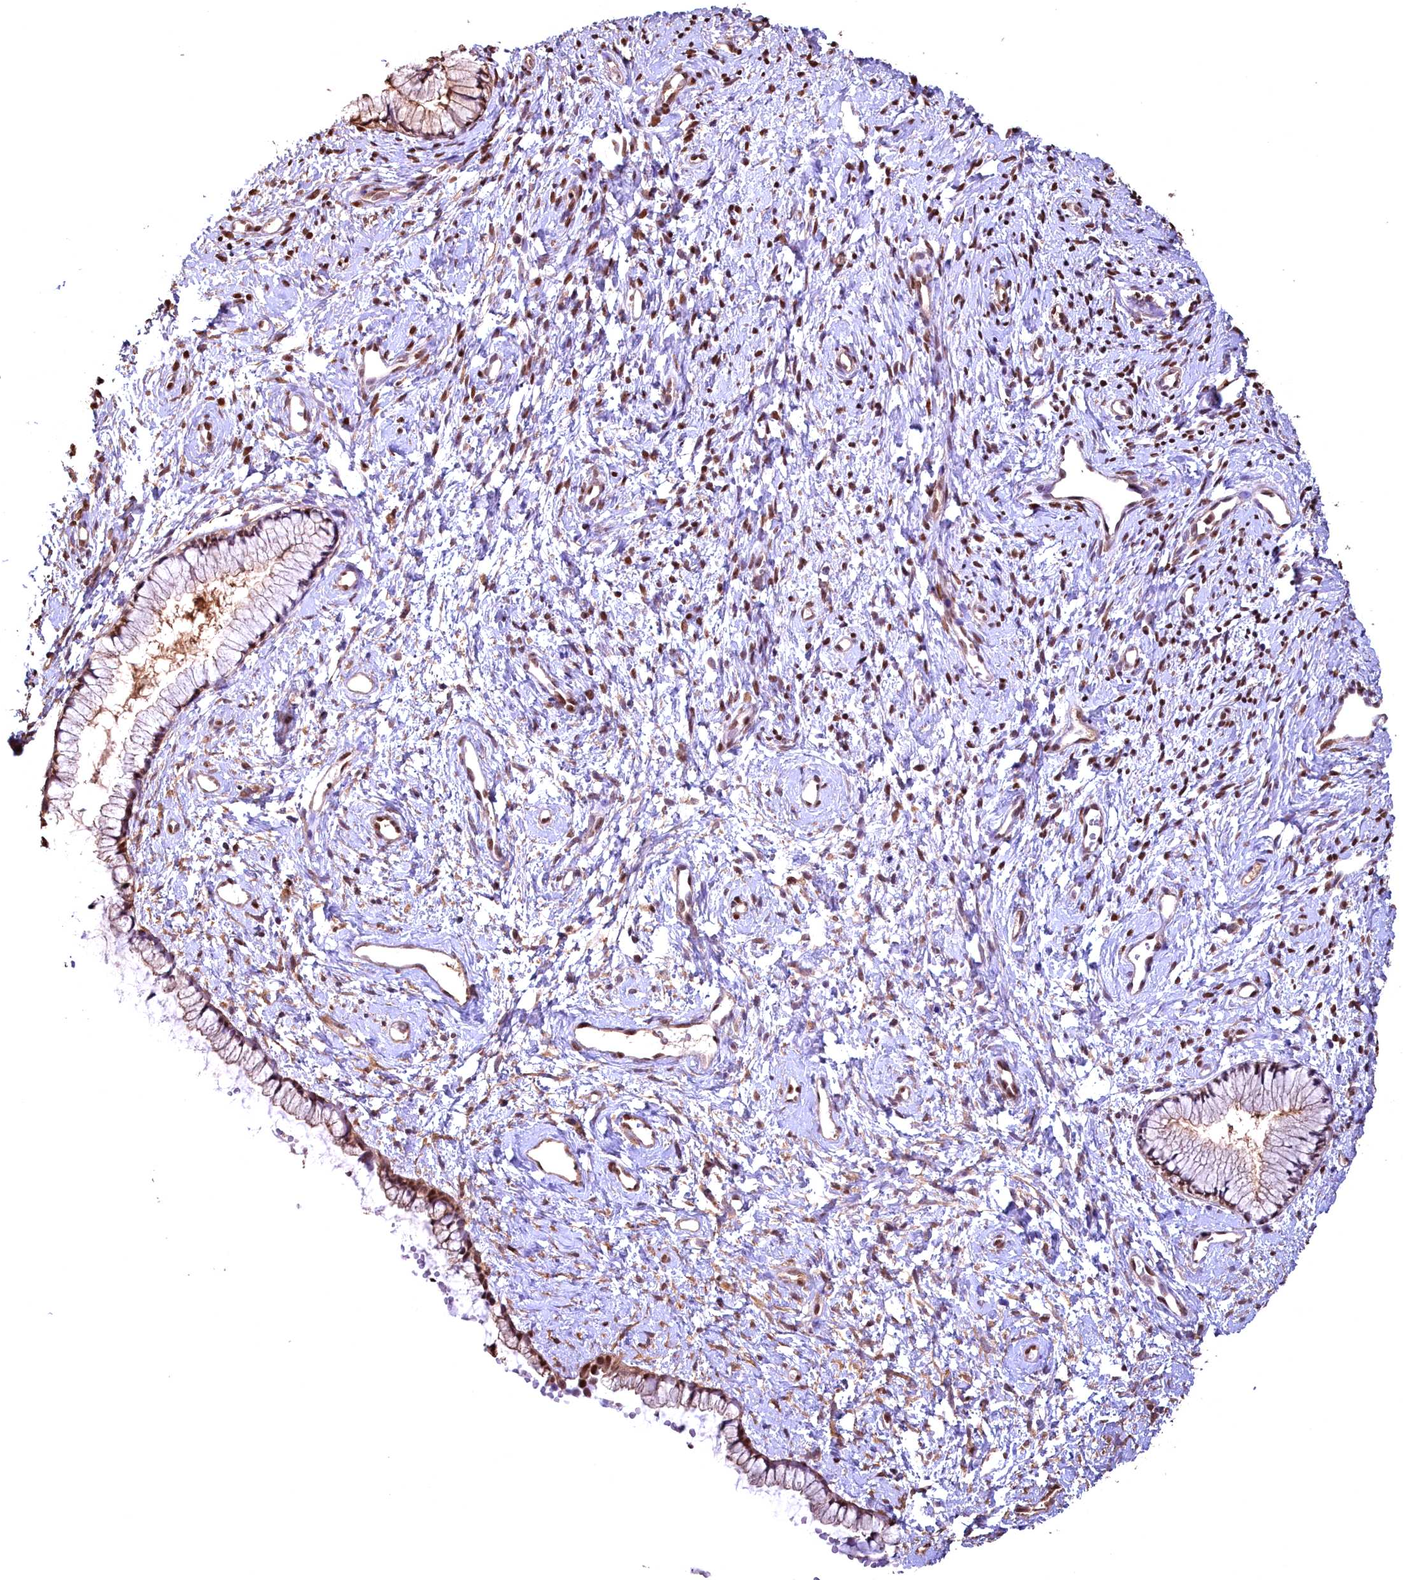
{"staining": {"intensity": "moderate", "quantity": ">75%", "location": "cytoplasmic/membranous,nuclear"}, "tissue": "cervix", "cell_type": "Glandular cells", "image_type": "normal", "snomed": [{"axis": "morphology", "description": "Normal tissue, NOS"}, {"axis": "topography", "description": "Cervix"}], "caption": "Brown immunohistochemical staining in unremarkable cervix shows moderate cytoplasmic/membranous,nuclear positivity in about >75% of glandular cells.", "gene": "GAPDH", "patient": {"sex": "female", "age": 57}}